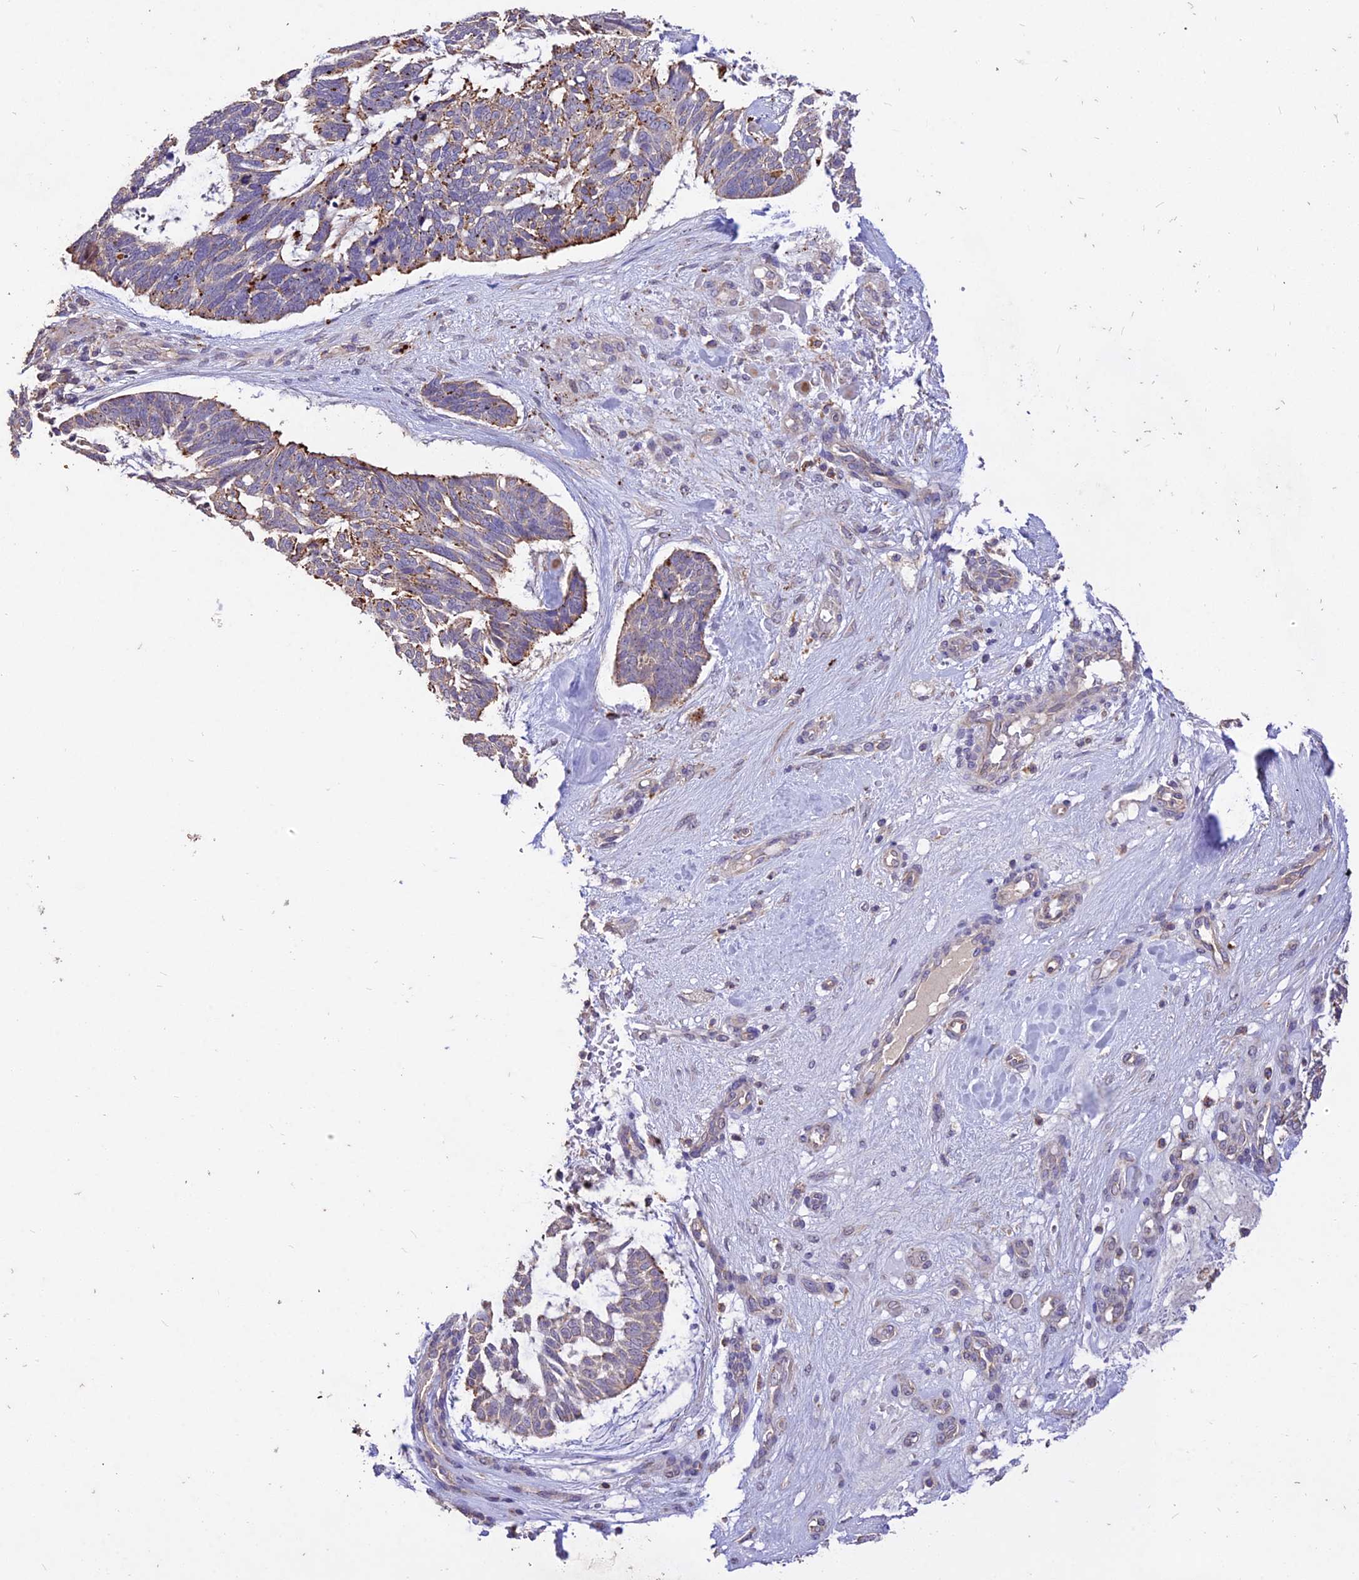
{"staining": {"intensity": "moderate", "quantity": "25%-75%", "location": "cytoplasmic/membranous"}, "tissue": "skin cancer", "cell_type": "Tumor cells", "image_type": "cancer", "snomed": [{"axis": "morphology", "description": "Basal cell carcinoma"}, {"axis": "topography", "description": "Skin"}], "caption": "Tumor cells reveal medium levels of moderate cytoplasmic/membranous expression in about 25%-75% of cells in human skin basal cell carcinoma.", "gene": "SDHD", "patient": {"sex": "male", "age": 88}}